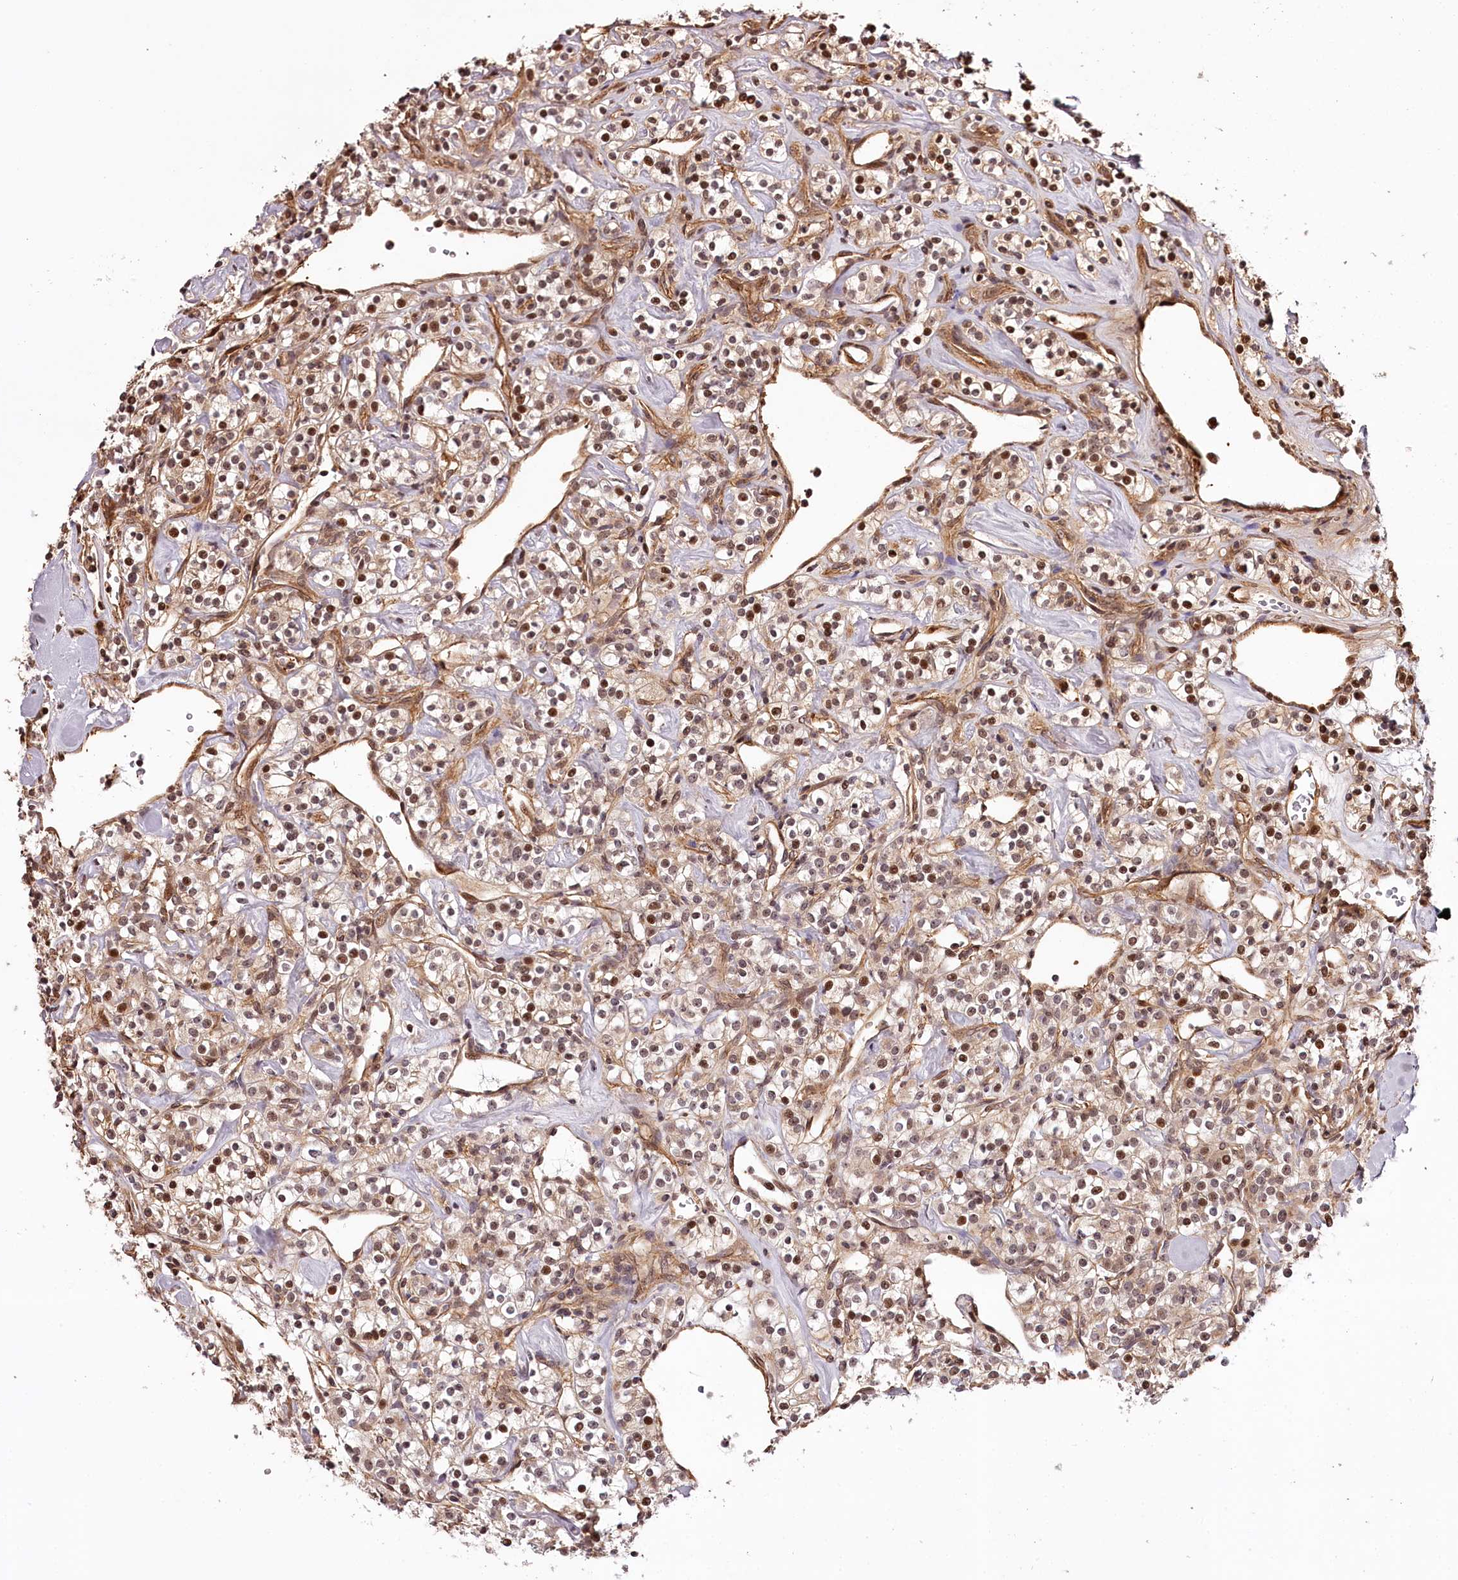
{"staining": {"intensity": "moderate", "quantity": ">75%", "location": "cytoplasmic/membranous,nuclear"}, "tissue": "renal cancer", "cell_type": "Tumor cells", "image_type": "cancer", "snomed": [{"axis": "morphology", "description": "Adenocarcinoma, NOS"}, {"axis": "topography", "description": "Kidney"}], "caption": "A photomicrograph of human renal cancer (adenocarcinoma) stained for a protein demonstrates moderate cytoplasmic/membranous and nuclear brown staining in tumor cells.", "gene": "TTC33", "patient": {"sex": "male", "age": 77}}